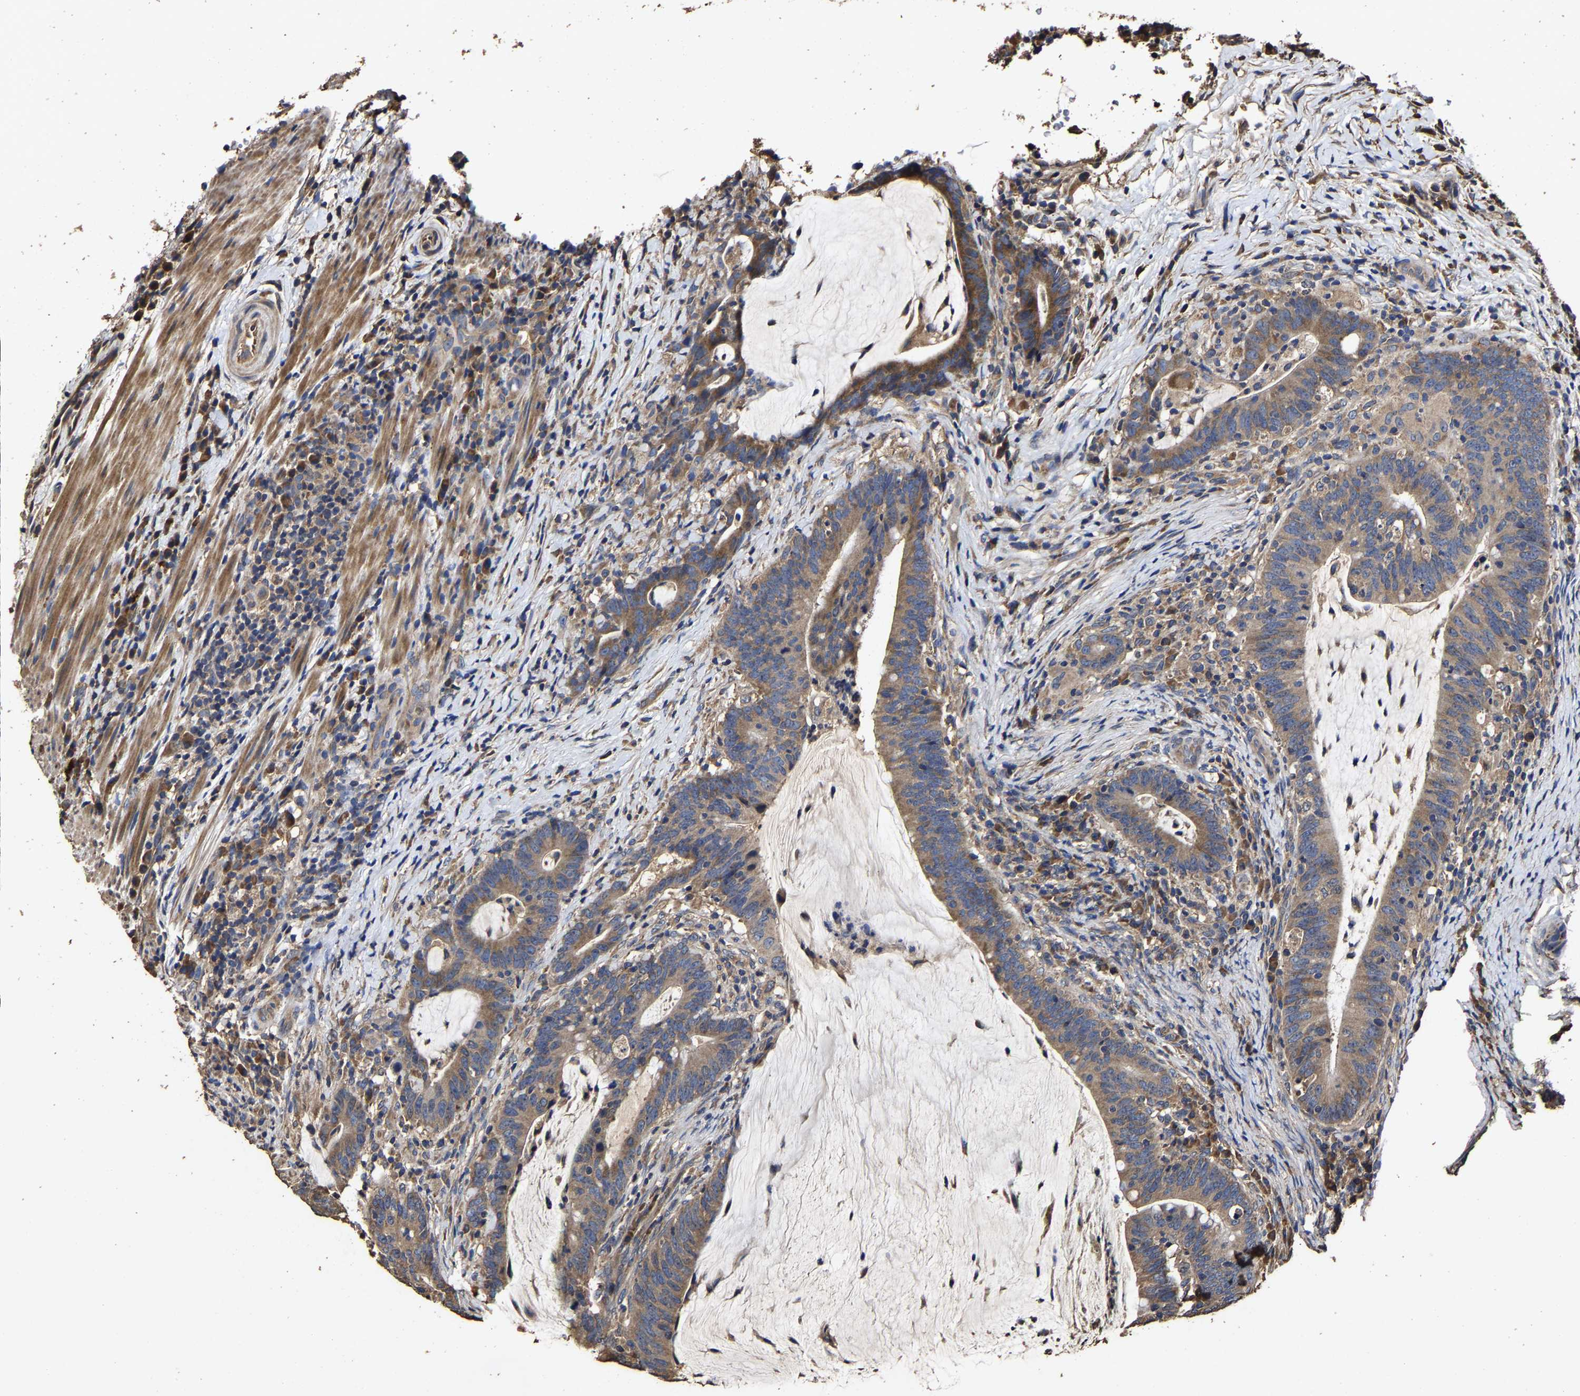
{"staining": {"intensity": "moderate", "quantity": ">75%", "location": "cytoplasmic/membranous"}, "tissue": "colorectal cancer", "cell_type": "Tumor cells", "image_type": "cancer", "snomed": [{"axis": "morphology", "description": "Adenocarcinoma, NOS"}, {"axis": "topography", "description": "Colon"}], "caption": "A high-resolution histopathology image shows immunohistochemistry staining of colorectal cancer, which displays moderate cytoplasmic/membranous staining in approximately >75% of tumor cells.", "gene": "PPM1K", "patient": {"sex": "female", "age": 66}}